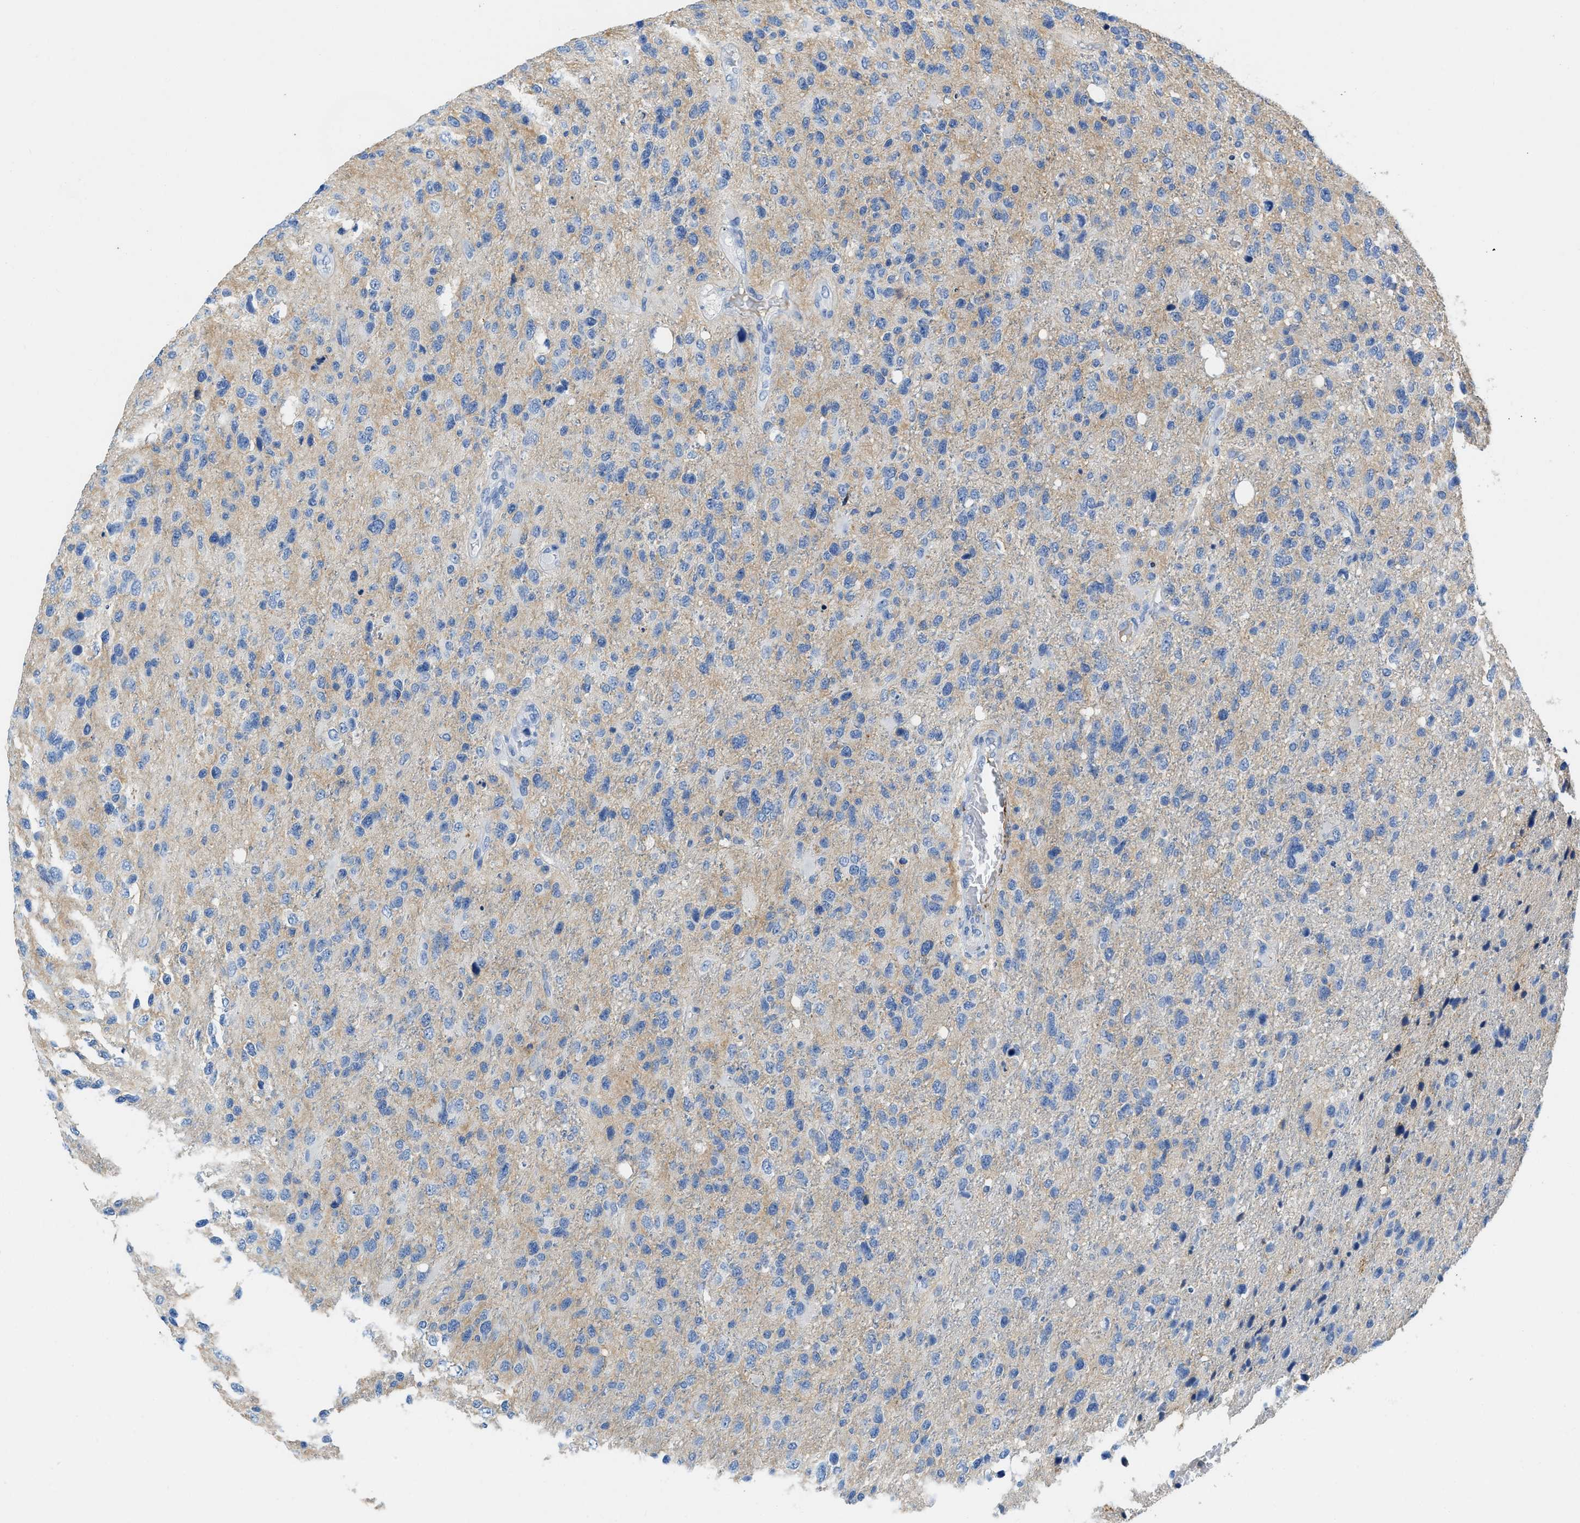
{"staining": {"intensity": "weak", "quantity": "<25%", "location": "cytoplasmic/membranous"}, "tissue": "glioma", "cell_type": "Tumor cells", "image_type": "cancer", "snomed": [{"axis": "morphology", "description": "Glioma, malignant, High grade"}, {"axis": "topography", "description": "Brain"}], "caption": "Immunohistochemistry (IHC) of malignant glioma (high-grade) demonstrates no positivity in tumor cells.", "gene": "SPEG", "patient": {"sex": "female", "age": 58}}